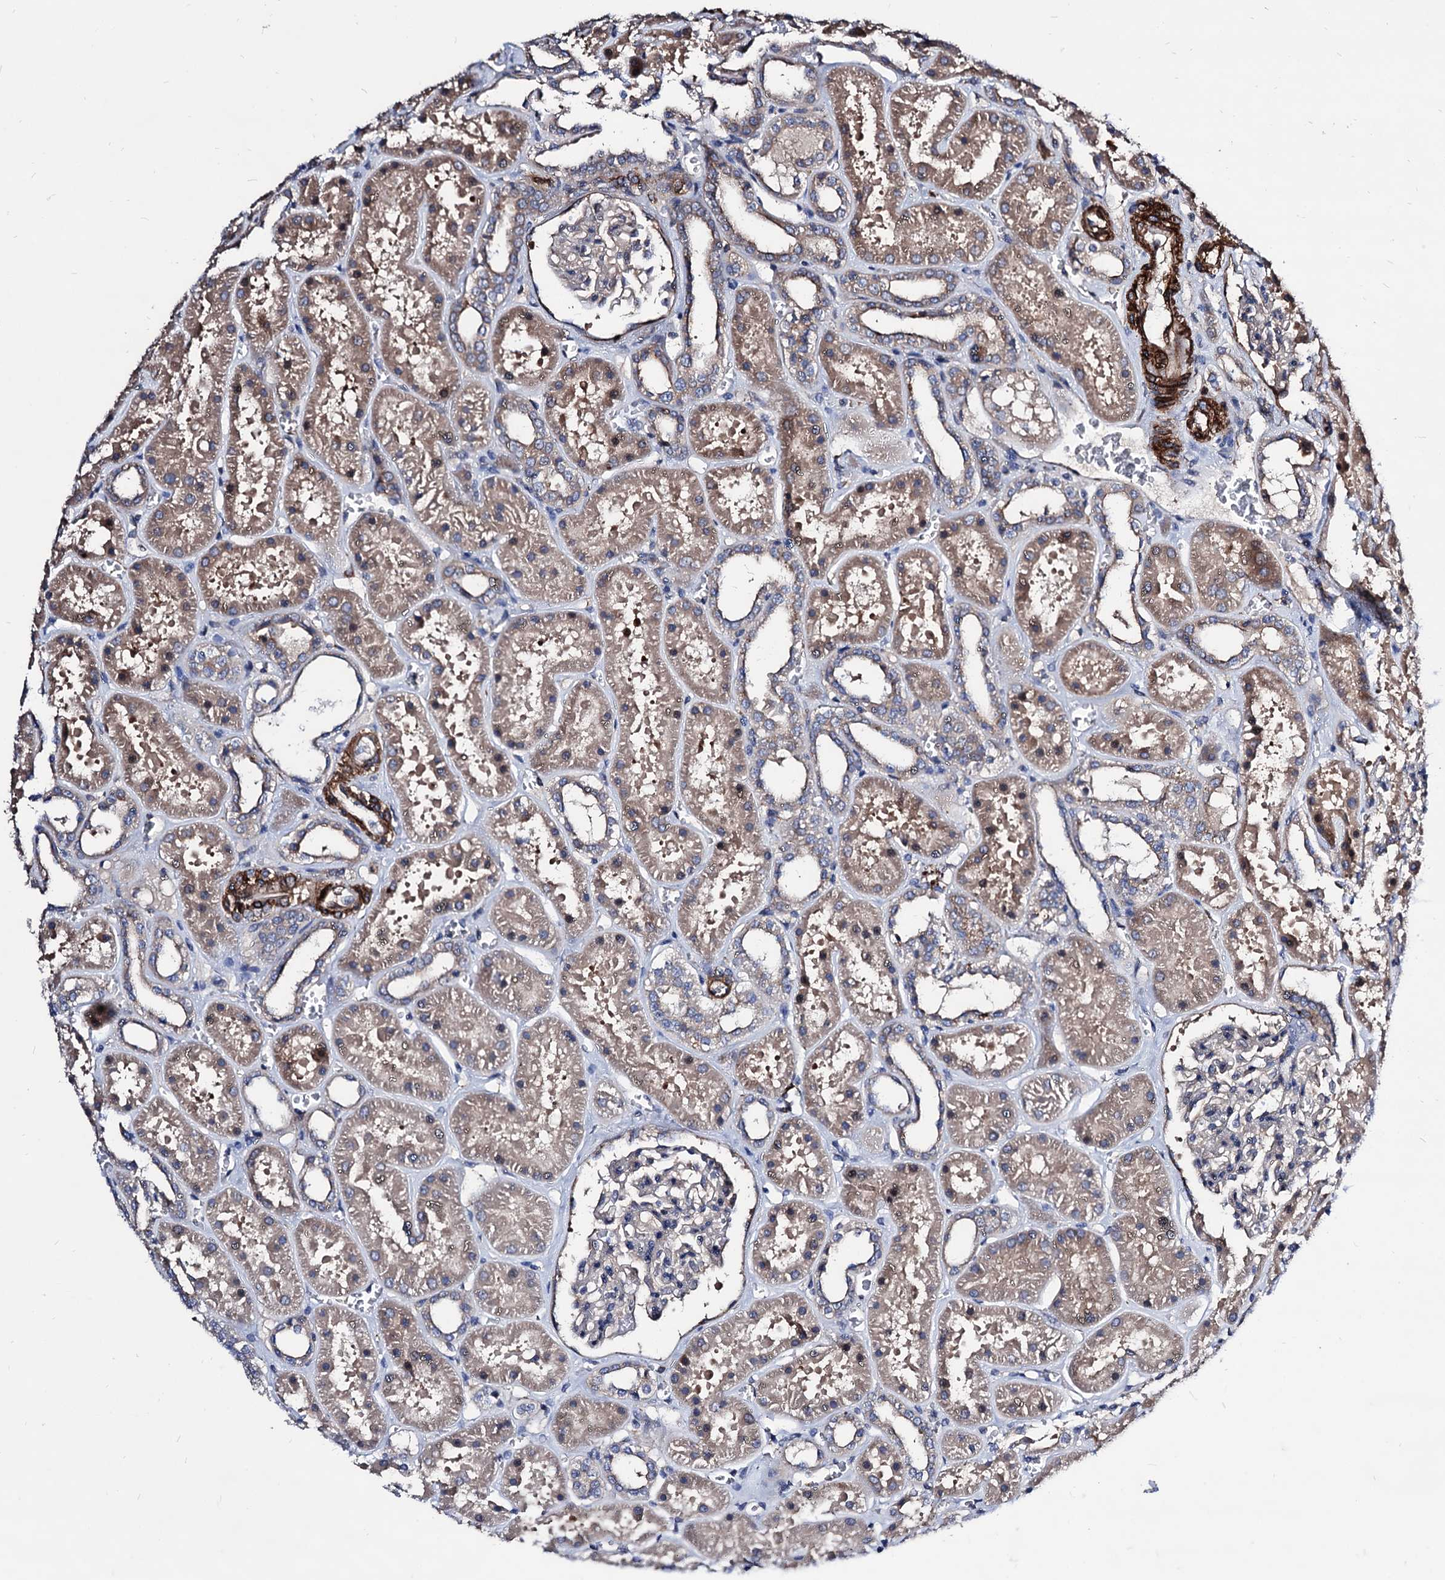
{"staining": {"intensity": "weak", "quantity": "25%-75%", "location": "cytoplasmic/membranous"}, "tissue": "kidney", "cell_type": "Cells in glomeruli", "image_type": "normal", "snomed": [{"axis": "morphology", "description": "Normal tissue, NOS"}, {"axis": "topography", "description": "Kidney"}], "caption": "DAB (3,3'-diaminobenzidine) immunohistochemical staining of unremarkable kidney reveals weak cytoplasmic/membranous protein staining in about 25%-75% of cells in glomeruli.", "gene": "WDR11", "patient": {"sex": "female", "age": 41}}